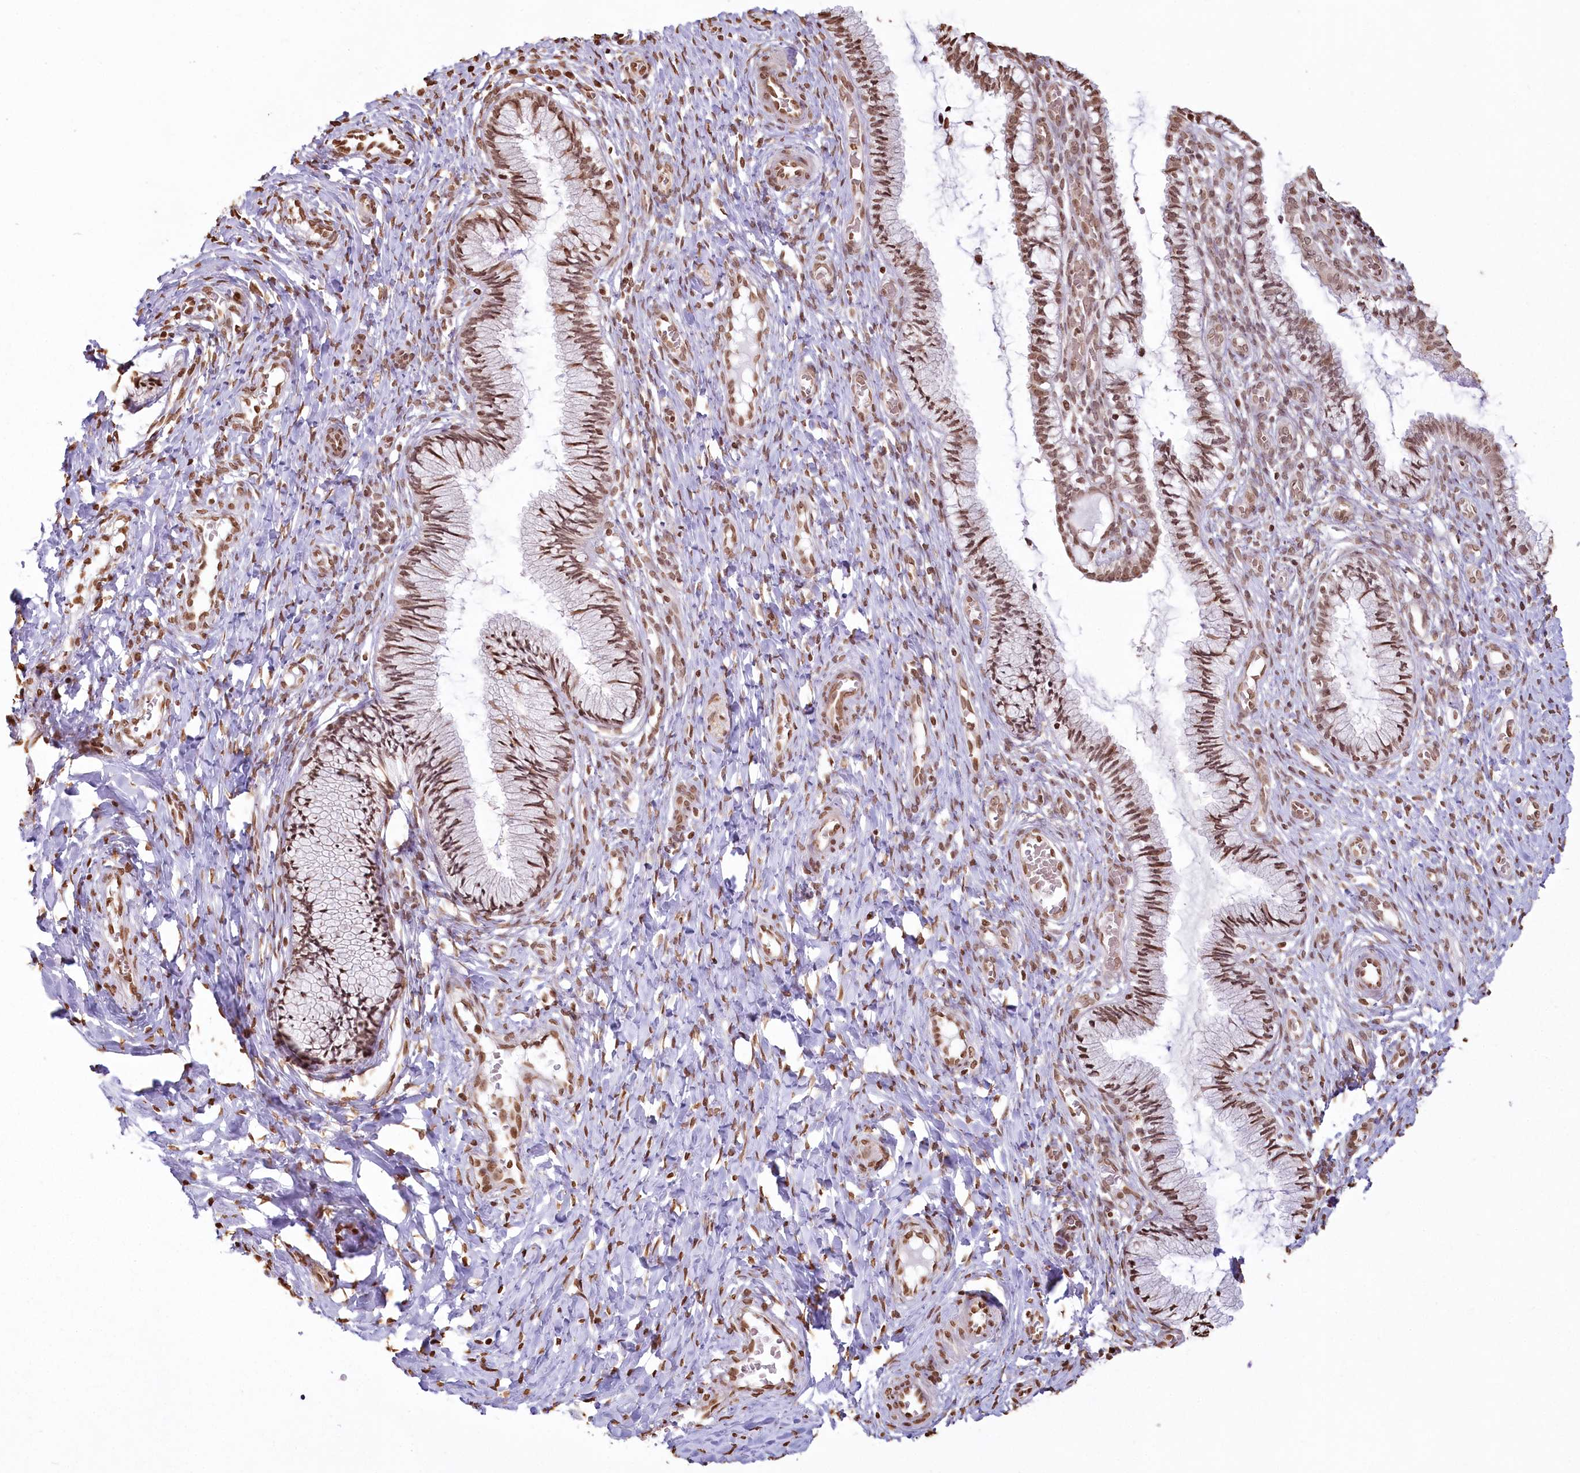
{"staining": {"intensity": "moderate", "quantity": ">75%", "location": "nuclear"}, "tissue": "cervix", "cell_type": "Glandular cells", "image_type": "normal", "snomed": [{"axis": "morphology", "description": "Normal tissue, NOS"}, {"axis": "topography", "description": "Cervix"}], "caption": "Immunohistochemical staining of normal human cervix shows moderate nuclear protein staining in about >75% of glandular cells. The staining was performed using DAB (3,3'-diaminobenzidine), with brown indicating positive protein expression. Nuclei are stained blue with hematoxylin.", "gene": "FAM13A", "patient": {"sex": "female", "age": 27}}